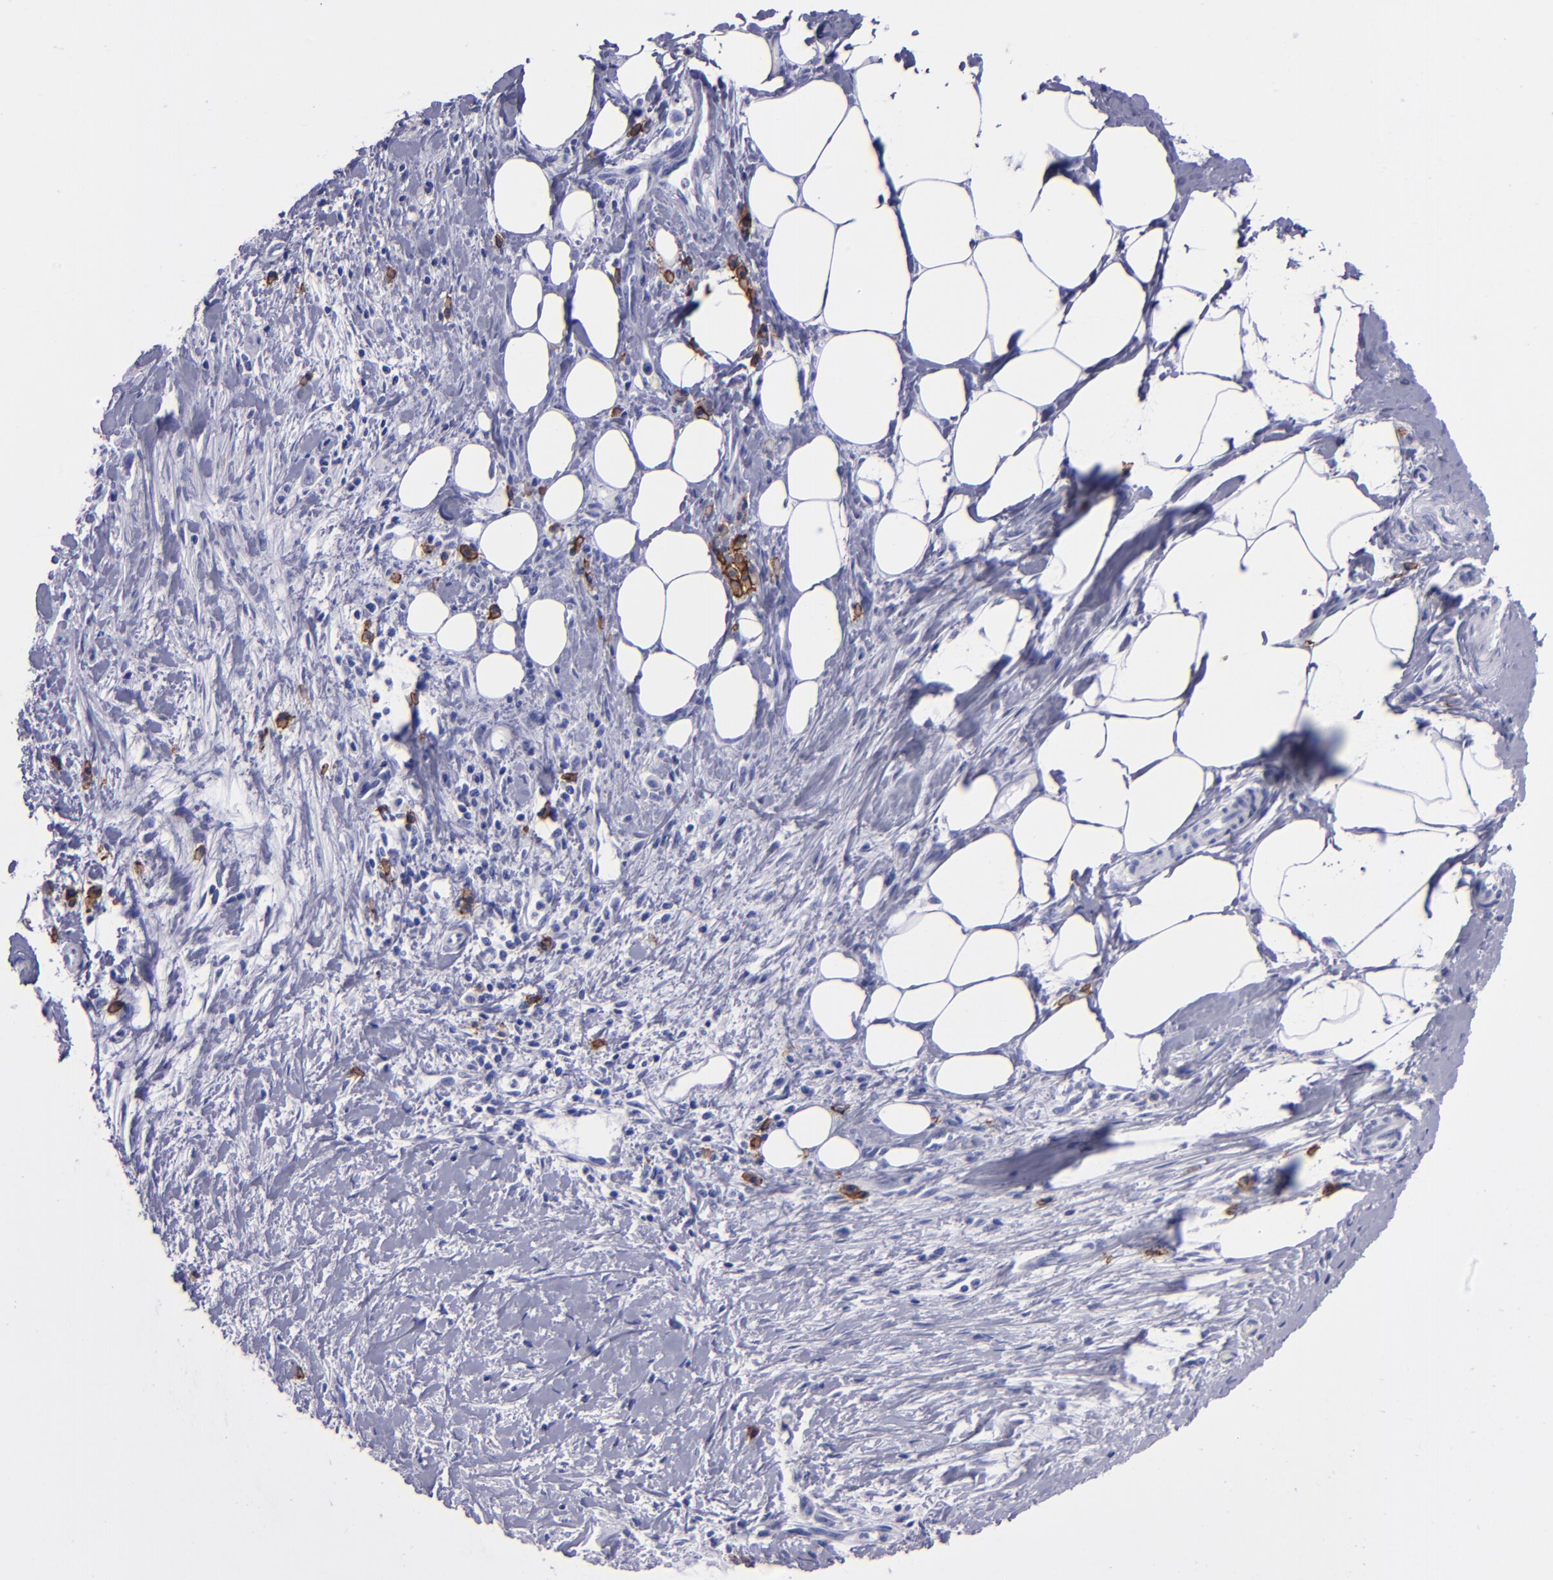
{"staining": {"intensity": "negative", "quantity": "none", "location": "none"}, "tissue": "pancreatic cancer", "cell_type": "Tumor cells", "image_type": "cancer", "snomed": [{"axis": "morphology", "description": "Adenocarcinoma, NOS"}, {"axis": "topography", "description": "Pancreas"}], "caption": "Immunohistochemistry (IHC) histopathology image of human pancreatic adenocarcinoma stained for a protein (brown), which shows no staining in tumor cells. (DAB (3,3'-diaminobenzidine) IHC with hematoxylin counter stain).", "gene": "CD38", "patient": {"sex": "male", "age": 59}}